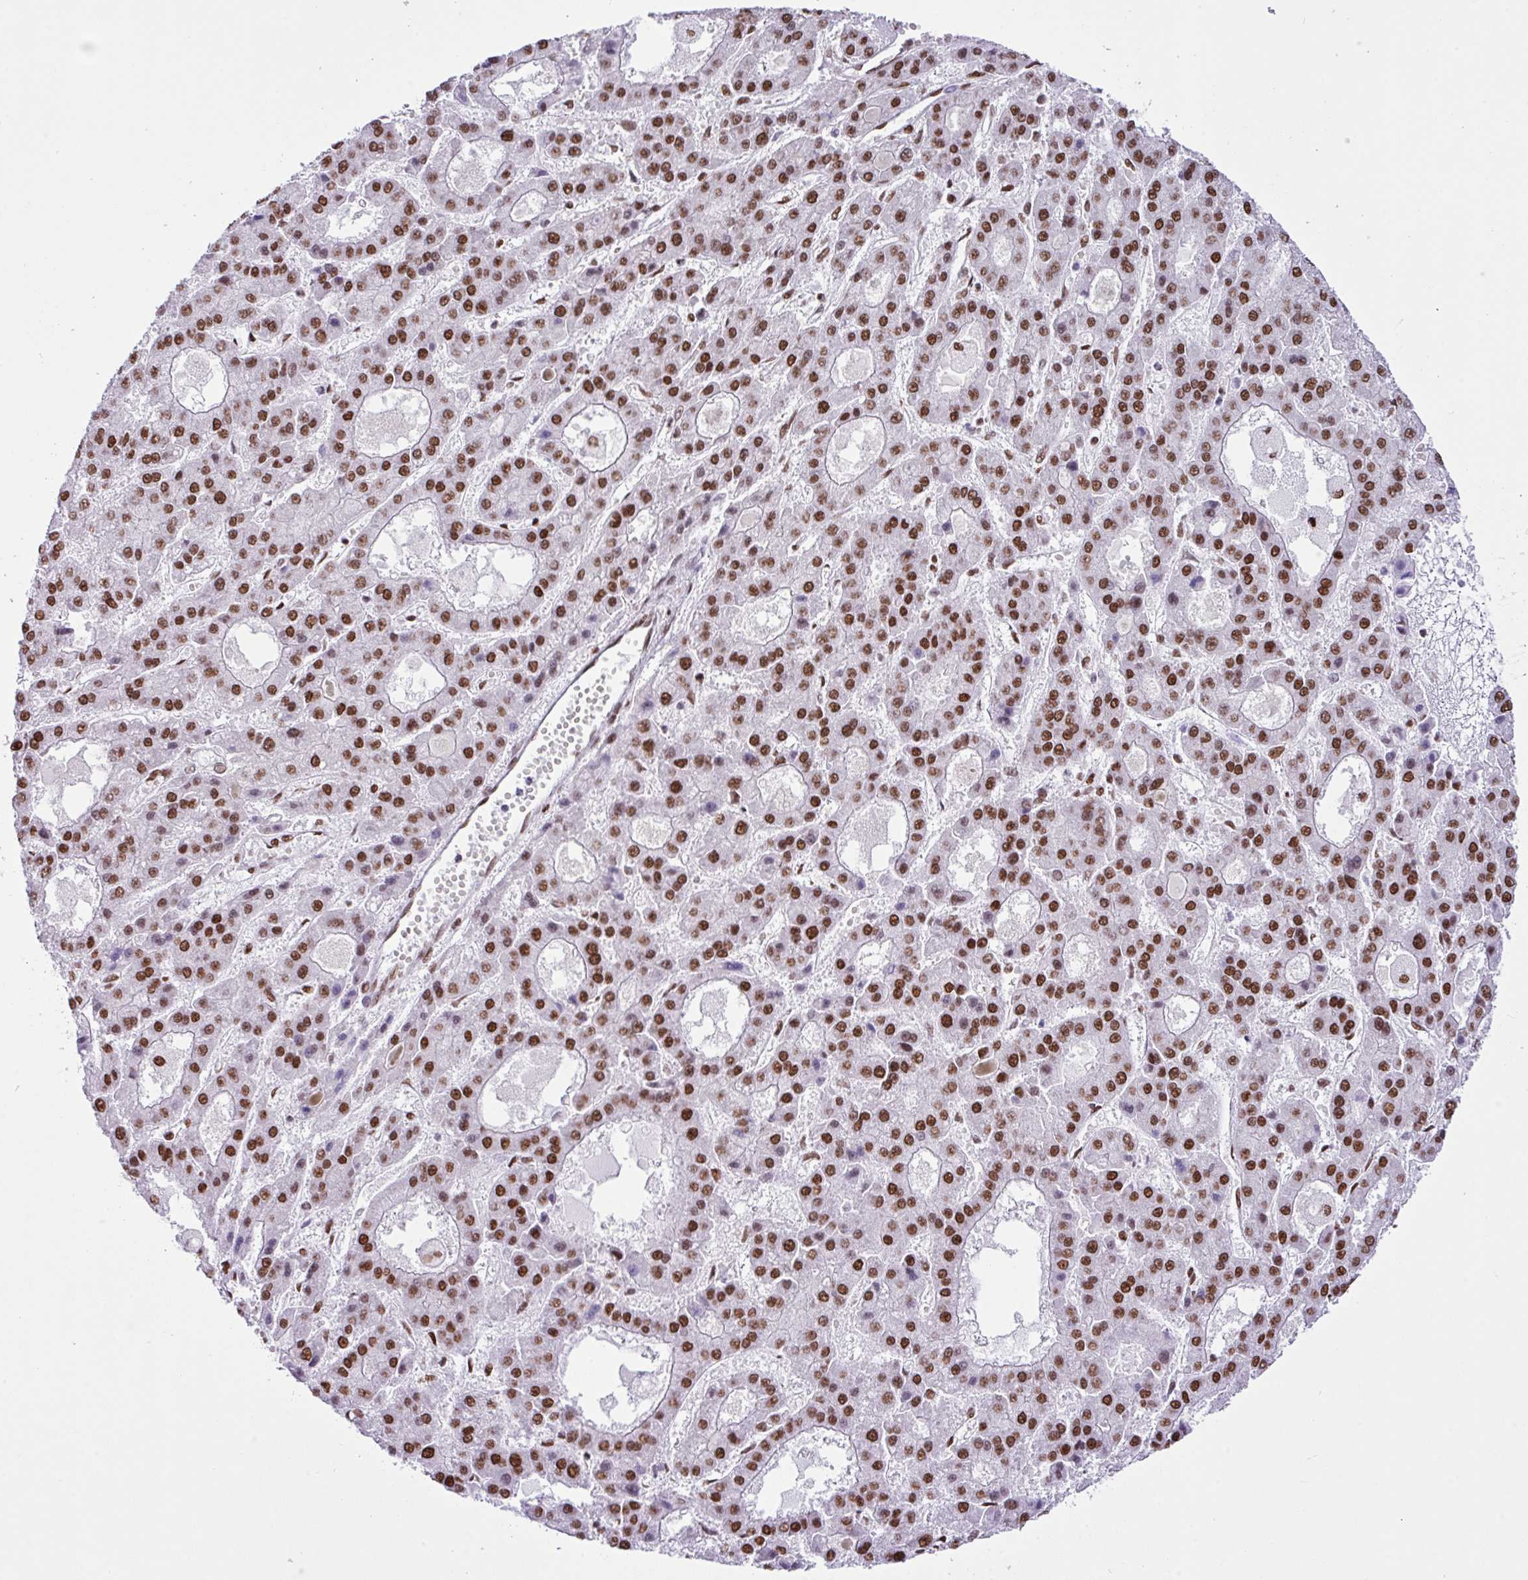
{"staining": {"intensity": "moderate", "quantity": ">75%", "location": "nuclear"}, "tissue": "liver cancer", "cell_type": "Tumor cells", "image_type": "cancer", "snomed": [{"axis": "morphology", "description": "Carcinoma, Hepatocellular, NOS"}, {"axis": "topography", "description": "Liver"}], "caption": "High-power microscopy captured an immunohistochemistry (IHC) photomicrograph of liver cancer (hepatocellular carcinoma), revealing moderate nuclear expression in about >75% of tumor cells.", "gene": "RARG", "patient": {"sex": "male", "age": 70}}